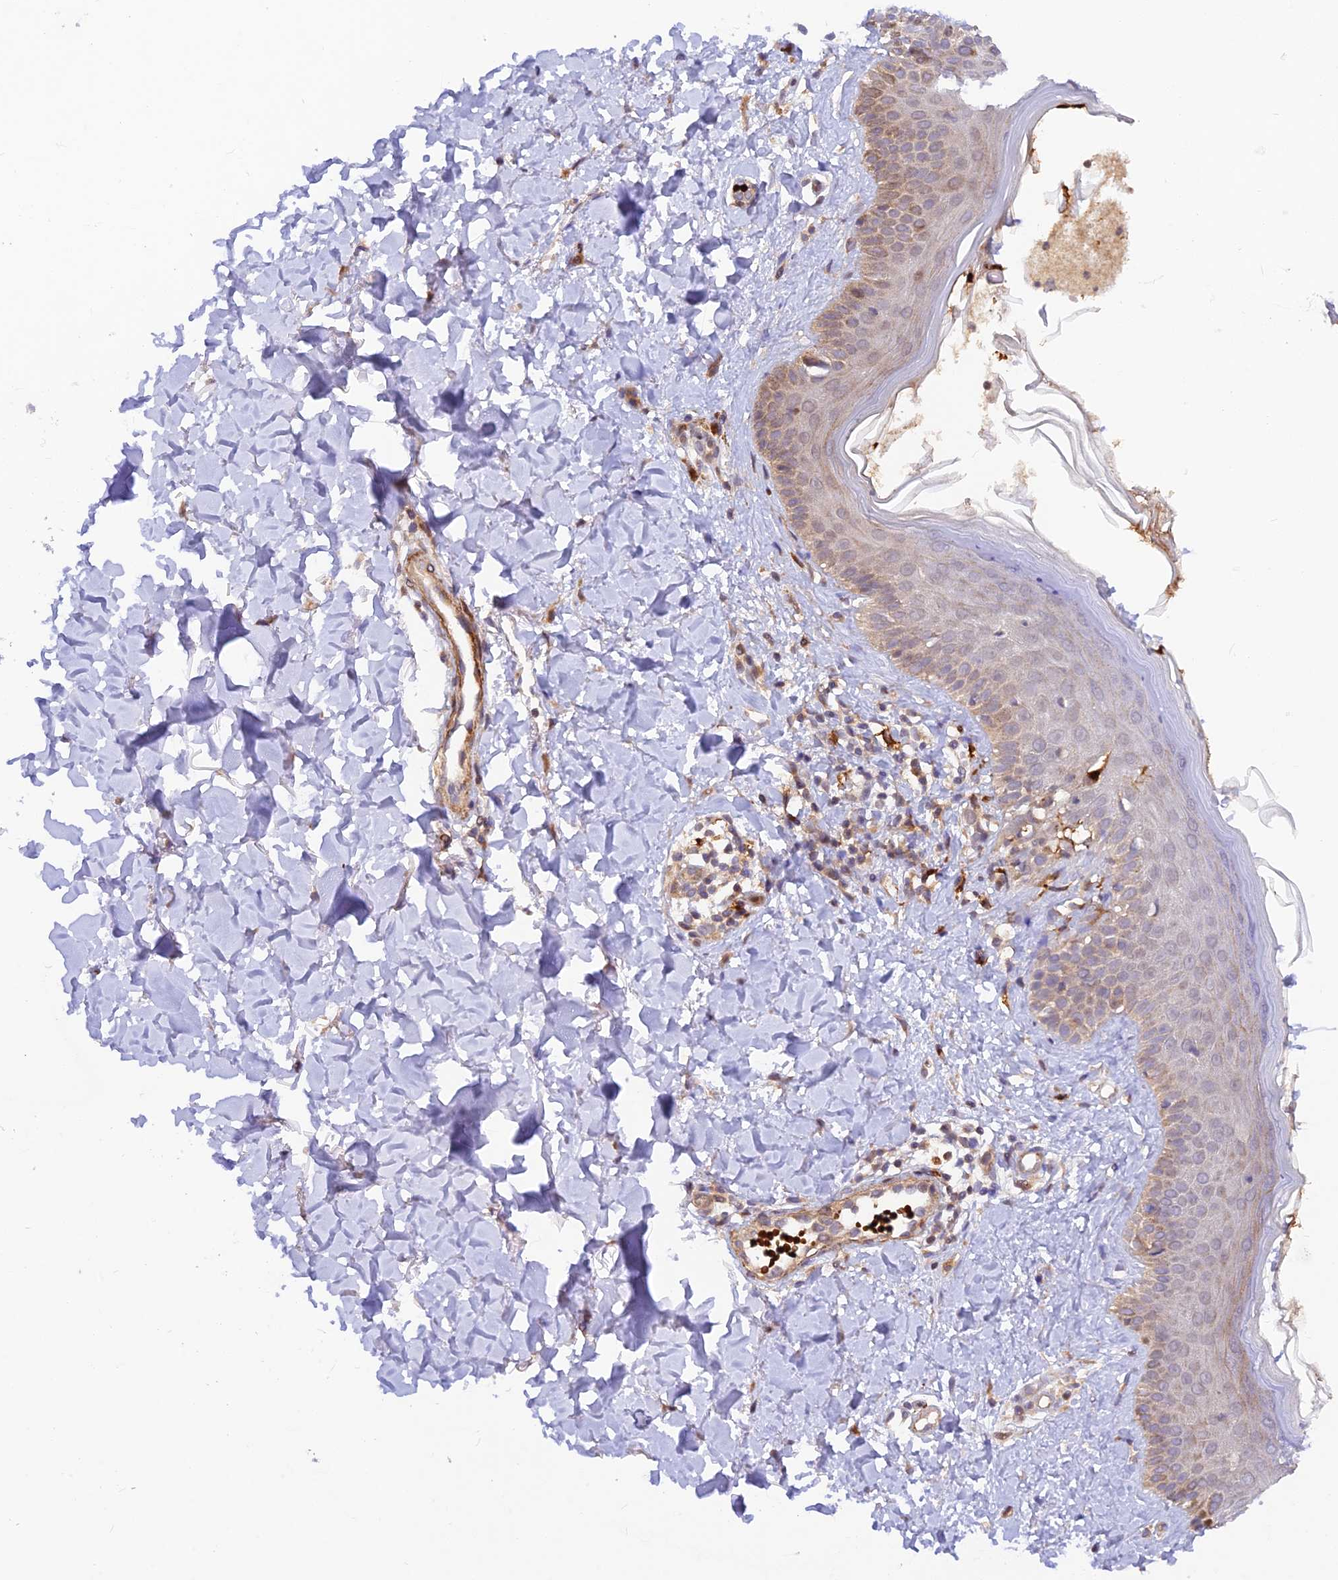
{"staining": {"intensity": "moderate", "quantity": "25%-75%", "location": "cytoplasmic/membranous"}, "tissue": "skin", "cell_type": "Fibroblasts", "image_type": "normal", "snomed": [{"axis": "morphology", "description": "Normal tissue, NOS"}, {"axis": "topography", "description": "Skin"}], "caption": "A high-resolution photomicrograph shows immunohistochemistry staining of normal skin, which demonstrates moderate cytoplasmic/membranous staining in approximately 25%-75% of fibroblasts.", "gene": "WDFY4", "patient": {"sex": "male", "age": 52}}